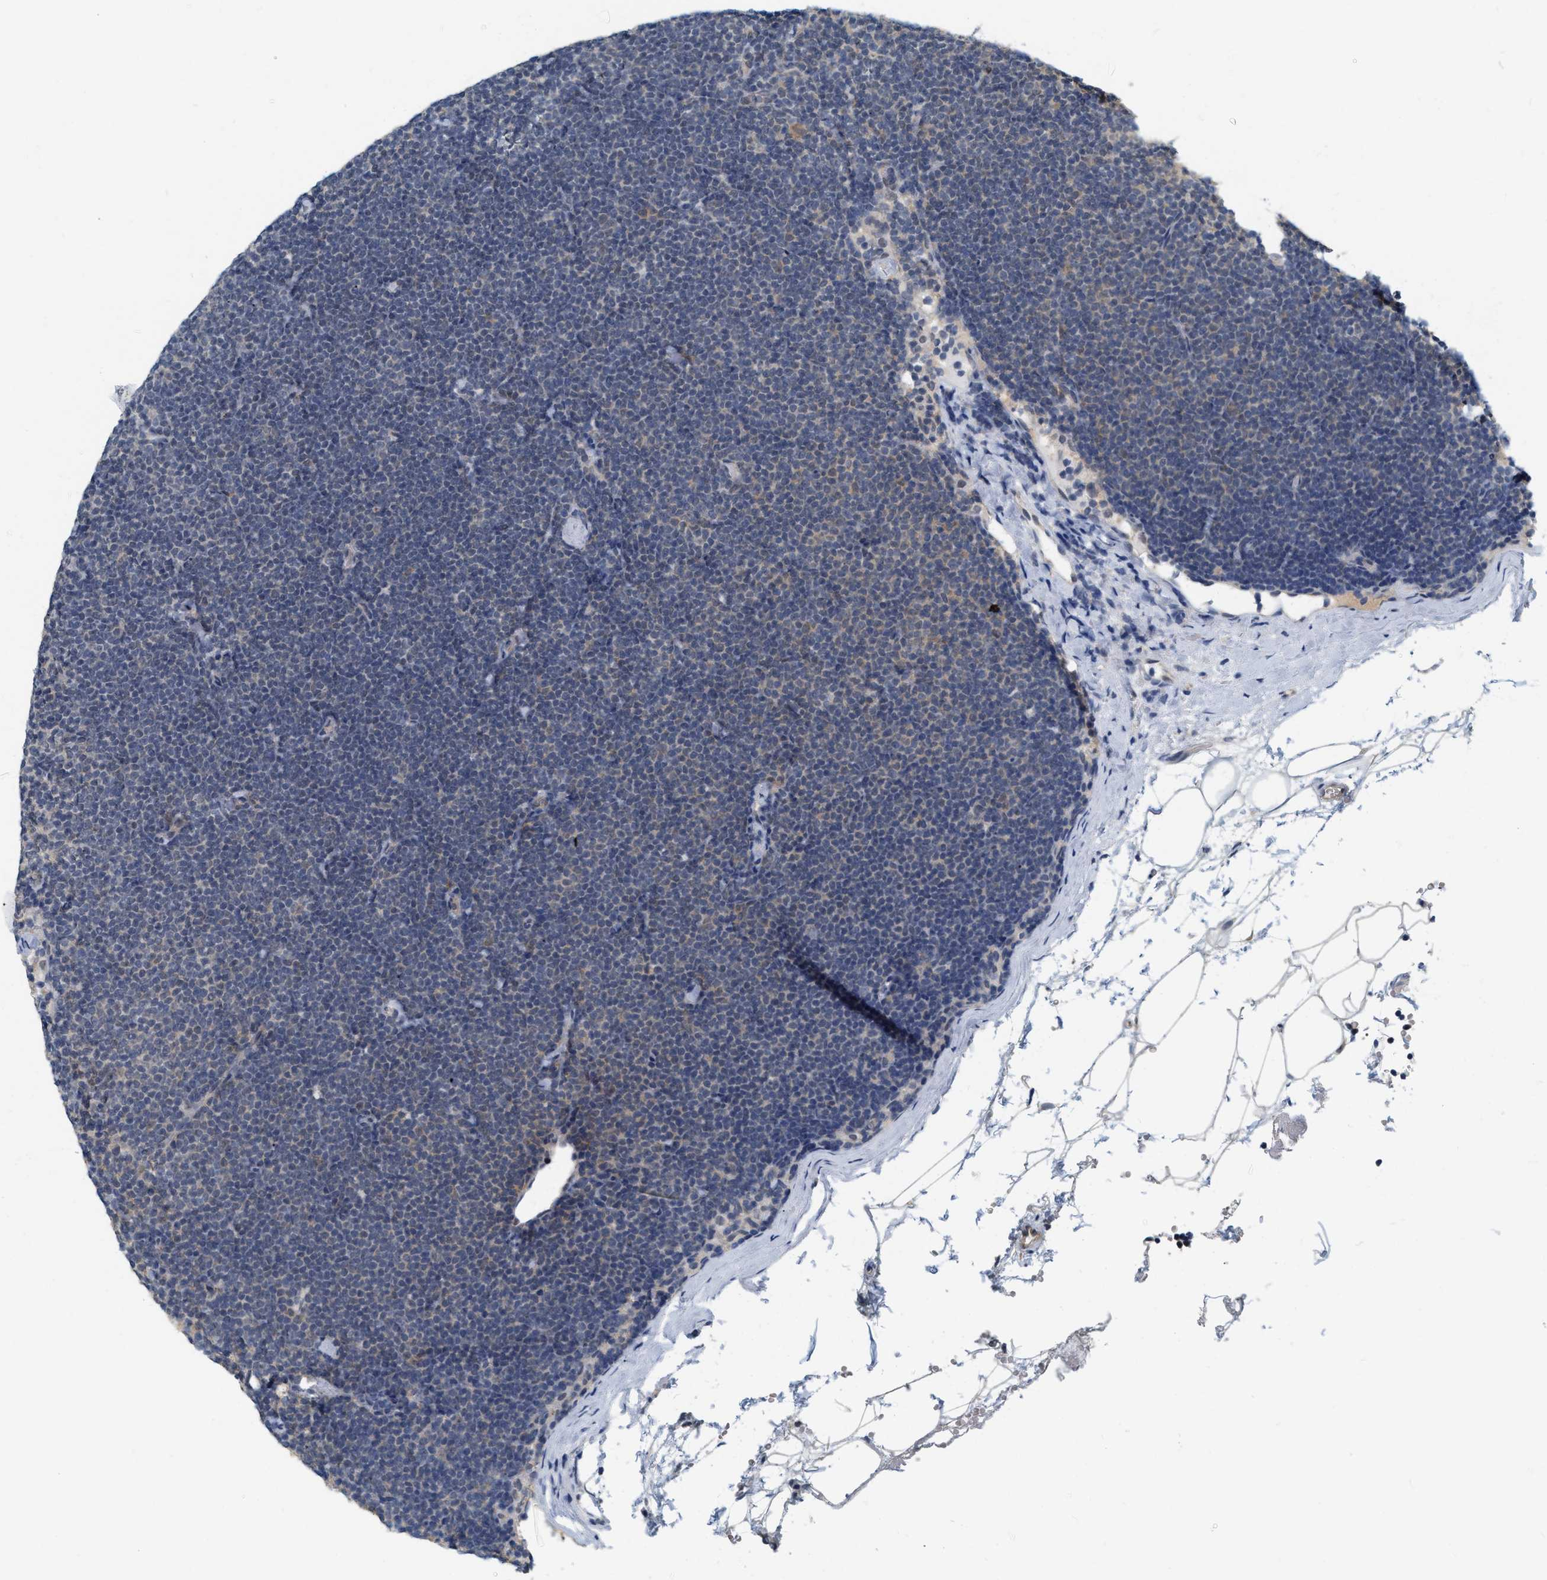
{"staining": {"intensity": "weak", "quantity": "<25%", "location": "cytoplasmic/membranous"}, "tissue": "lymphoma", "cell_type": "Tumor cells", "image_type": "cancer", "snomed": [{"axis": "morphology", "description": "Malignant lymphoma, non-Hodgkin's type, Low grade"}, {"axis": "topography", "description": "Lymph node"}], "caption": "This is an IHC micrograph of low-grade malignant lymphoma, non-Hodgkin's type. There is no expression in tumor cells.", "gene": "RUVBL1", "patient": {"sex": "female", "age": 53}}